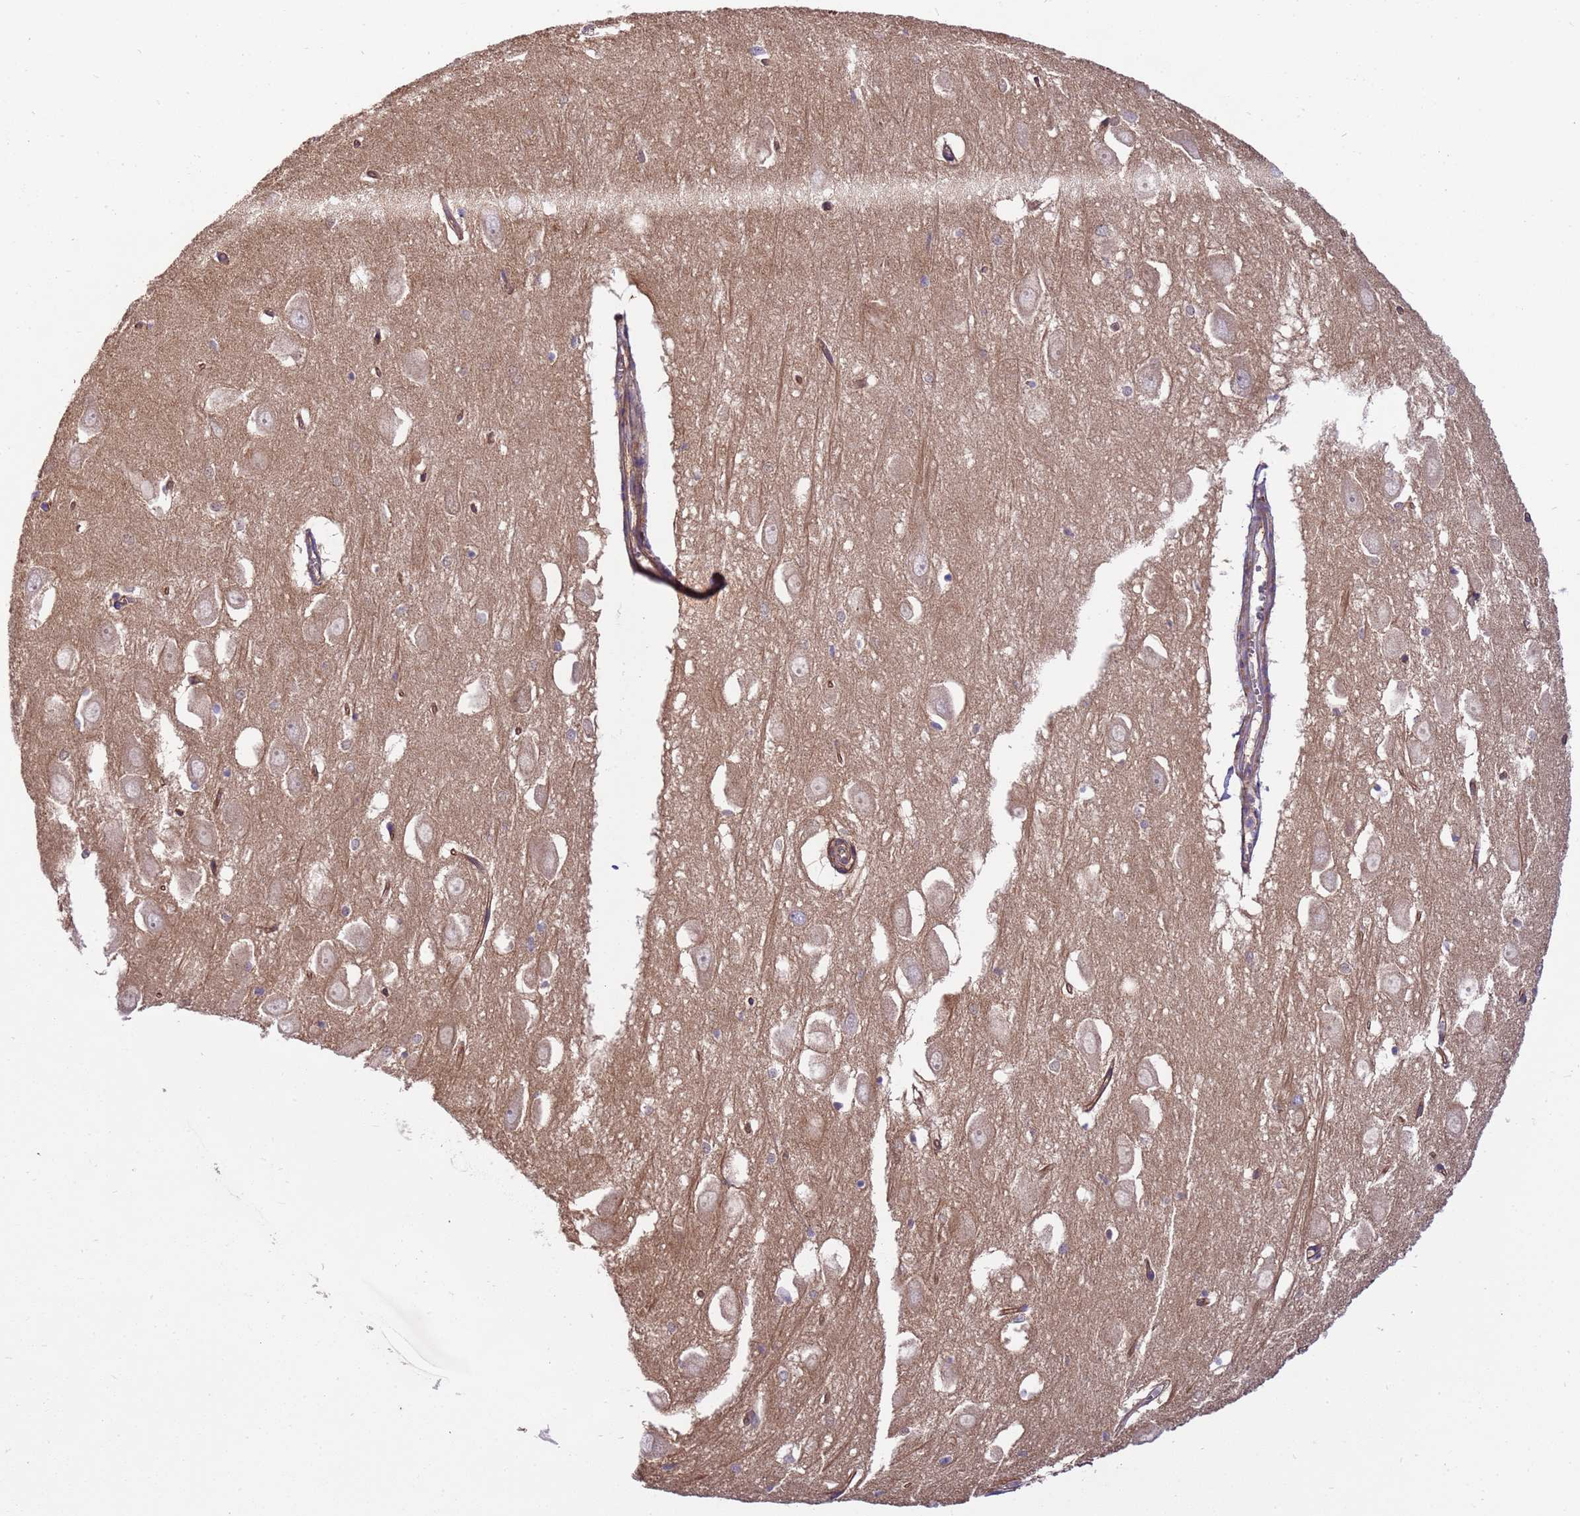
{"staining": {"intensity": "weak", "quantity": "<25%", "location": "cytoplasmic/membranous"}, "tissue": "hippocampus", "cell_type": "Glial cells", "image_type": "normal", "snomed": [{"axis": "morphology", "description": "Normal tissue, NOS"}, {"axis": "topography", "description": "Hippocampus"}], "caption": "An IHC image of unremarkable hippocampus is shown. There is no staining in glial cells of hippocampus.", "gene": "SMCO3", "patient": {"sex": "female", "age": 64}}